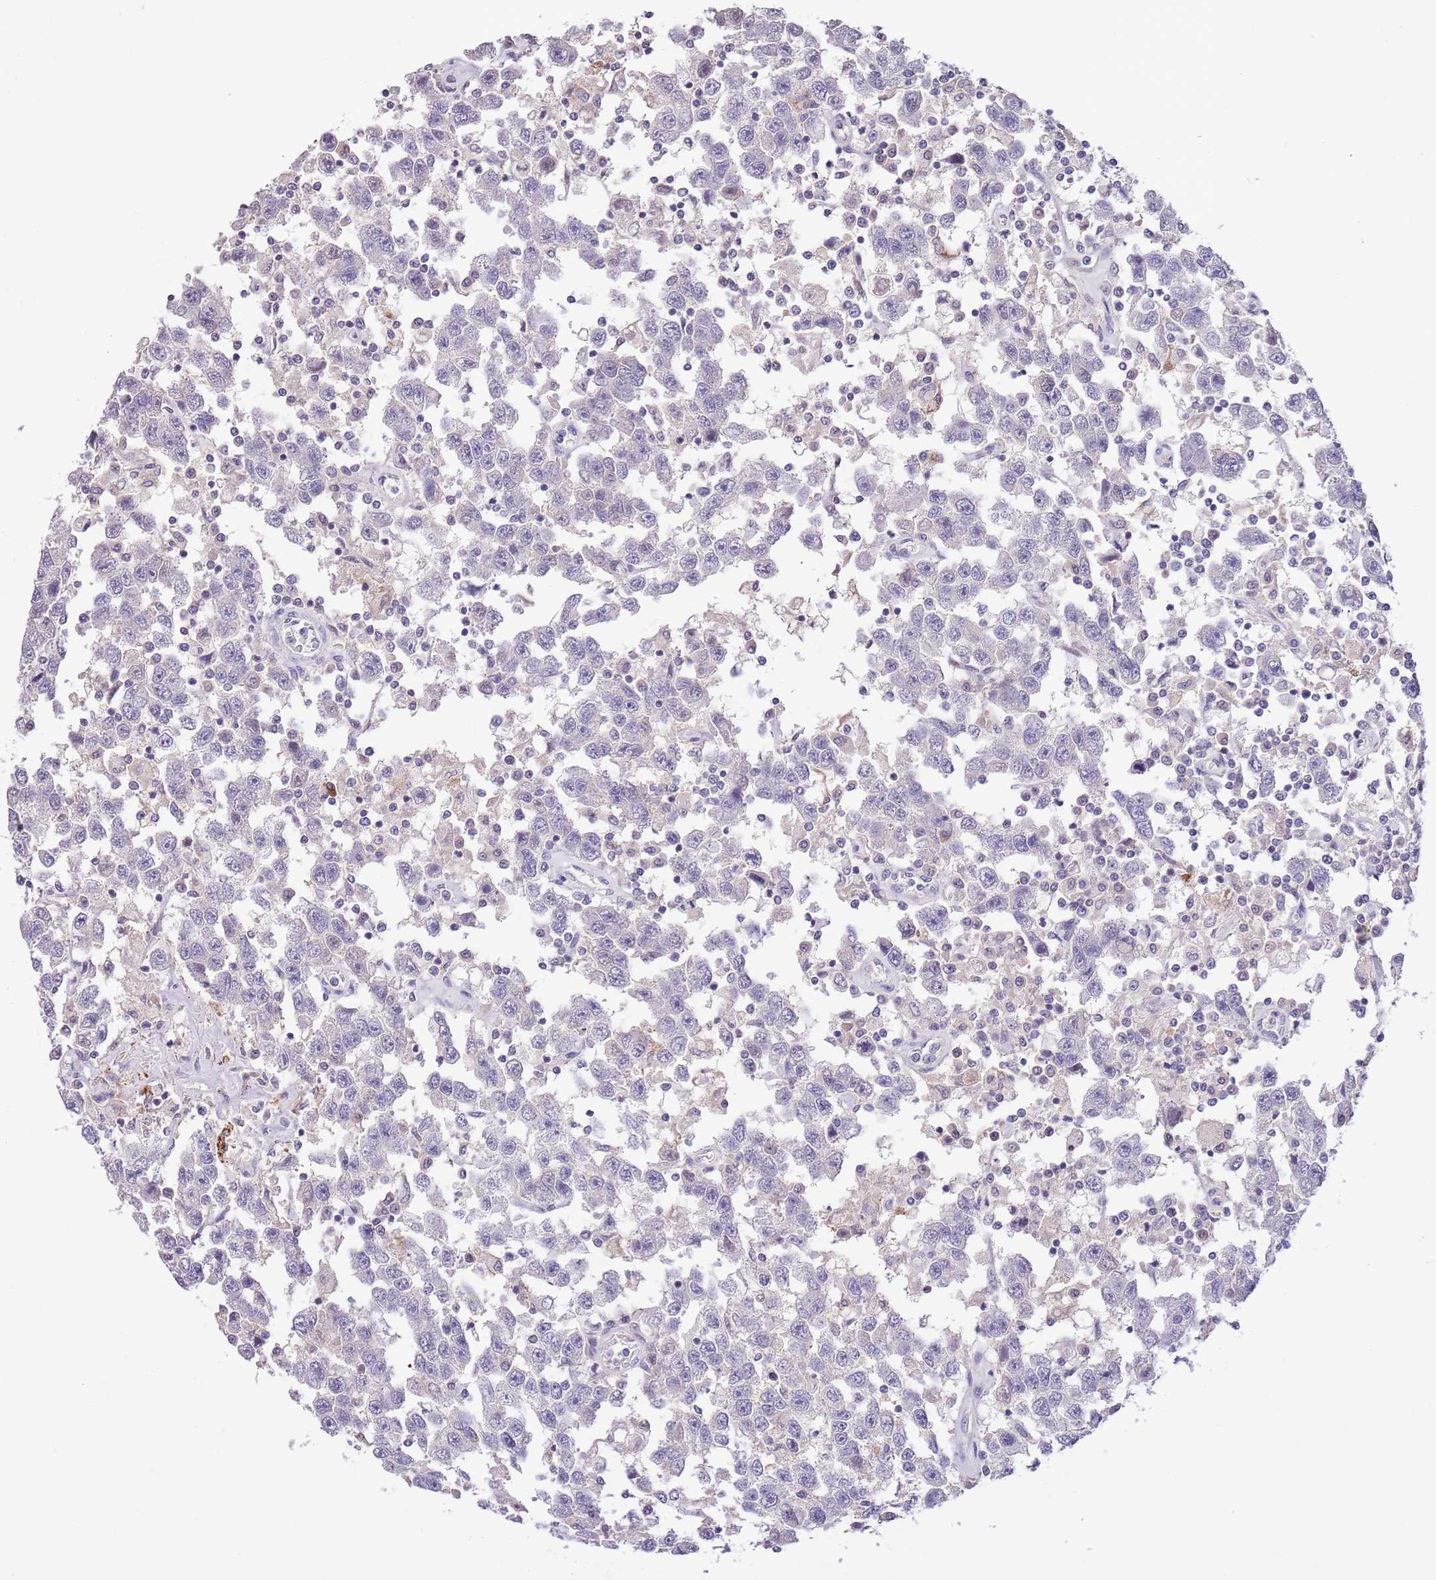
{"staining": {"intensity": "negative", "quantity": "none", "location": "none"}, "tissue": "testis cancer", "cell_type": "Tumor cells", "image_type": "cancer", "snomed": [{"axis": "morphology", "description": "Seminoma, NOS"}, {"axis": "topography", "description": "Testis"}], "caption": "An immunohistochemistry image of seminoma (testis) is shown. There is no staining in tumor cells of seminoma (testis).", "gene": "ZNF658", "patient": {"sex": "male", "age": 41}}